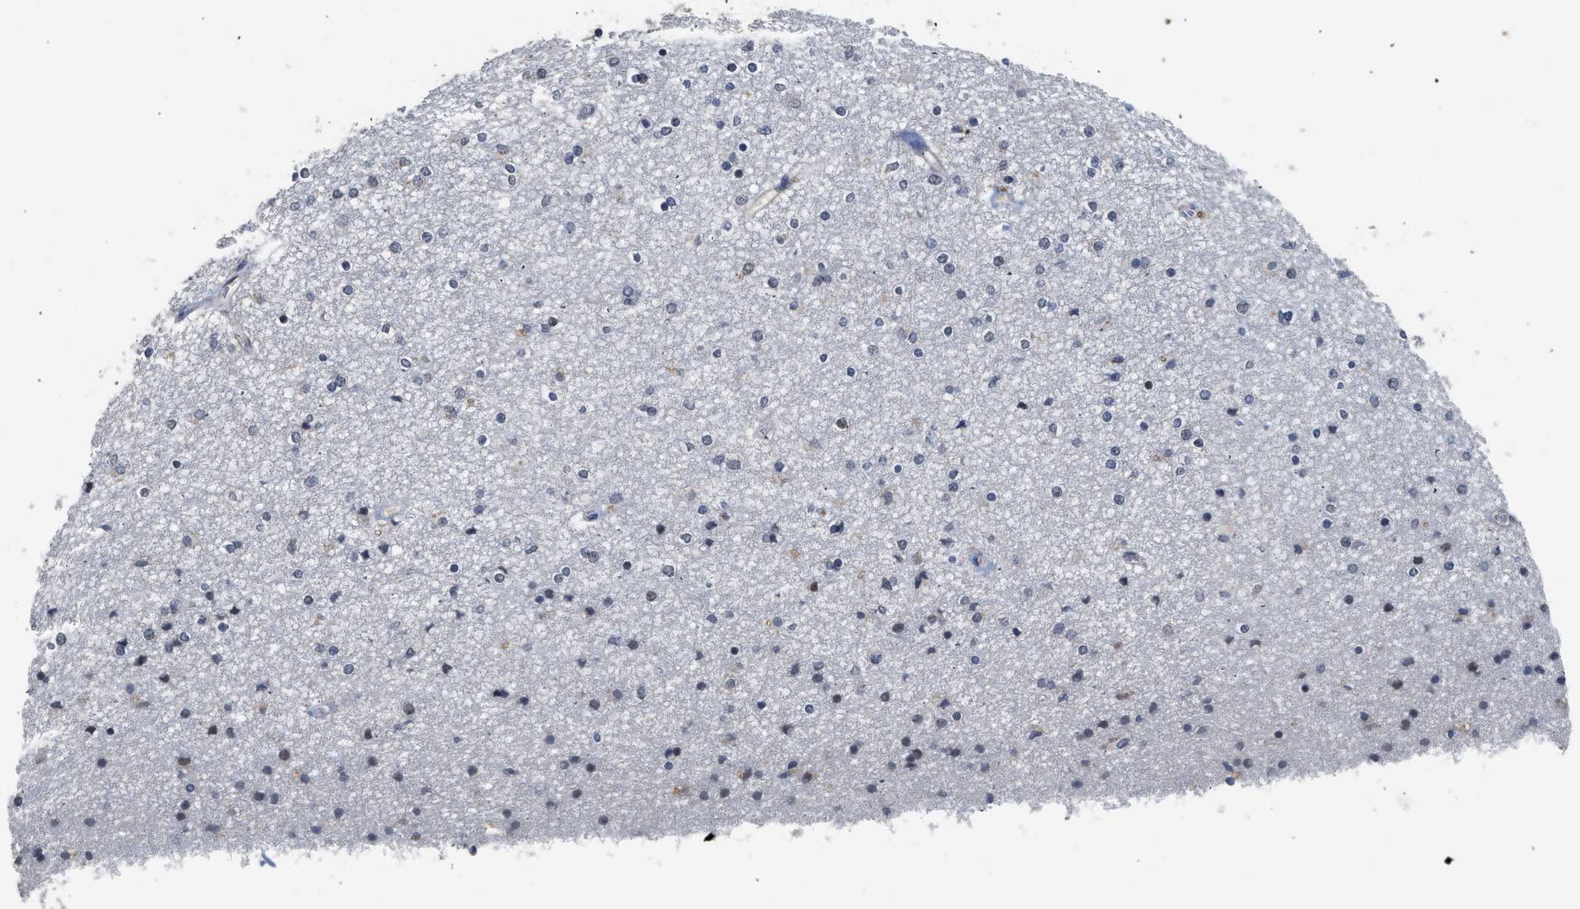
{"staining": {"intensity": "negative", "quantity": "none", "location": "none"}, "tissue": "caudate", "cell_type": "Glial cells", "image_type": "normal", "snomed": [{"axis": "morphology", "description": "Normal tissue, NOS"}, {"axis": "topography", "description": "Lateral ventricle wall"}], "caption": "Immunohistochemistry (IHC) of unremarkable caudate exhibits no positivity in glial cells. (Stains: DAB immunohistochemistry (IHC) with hematoxylin counter stain, Microscopy: brightfield microscopy at high magnification).", "gene": "CSF3R", "patient": {"sex": "female", "age": 54}}